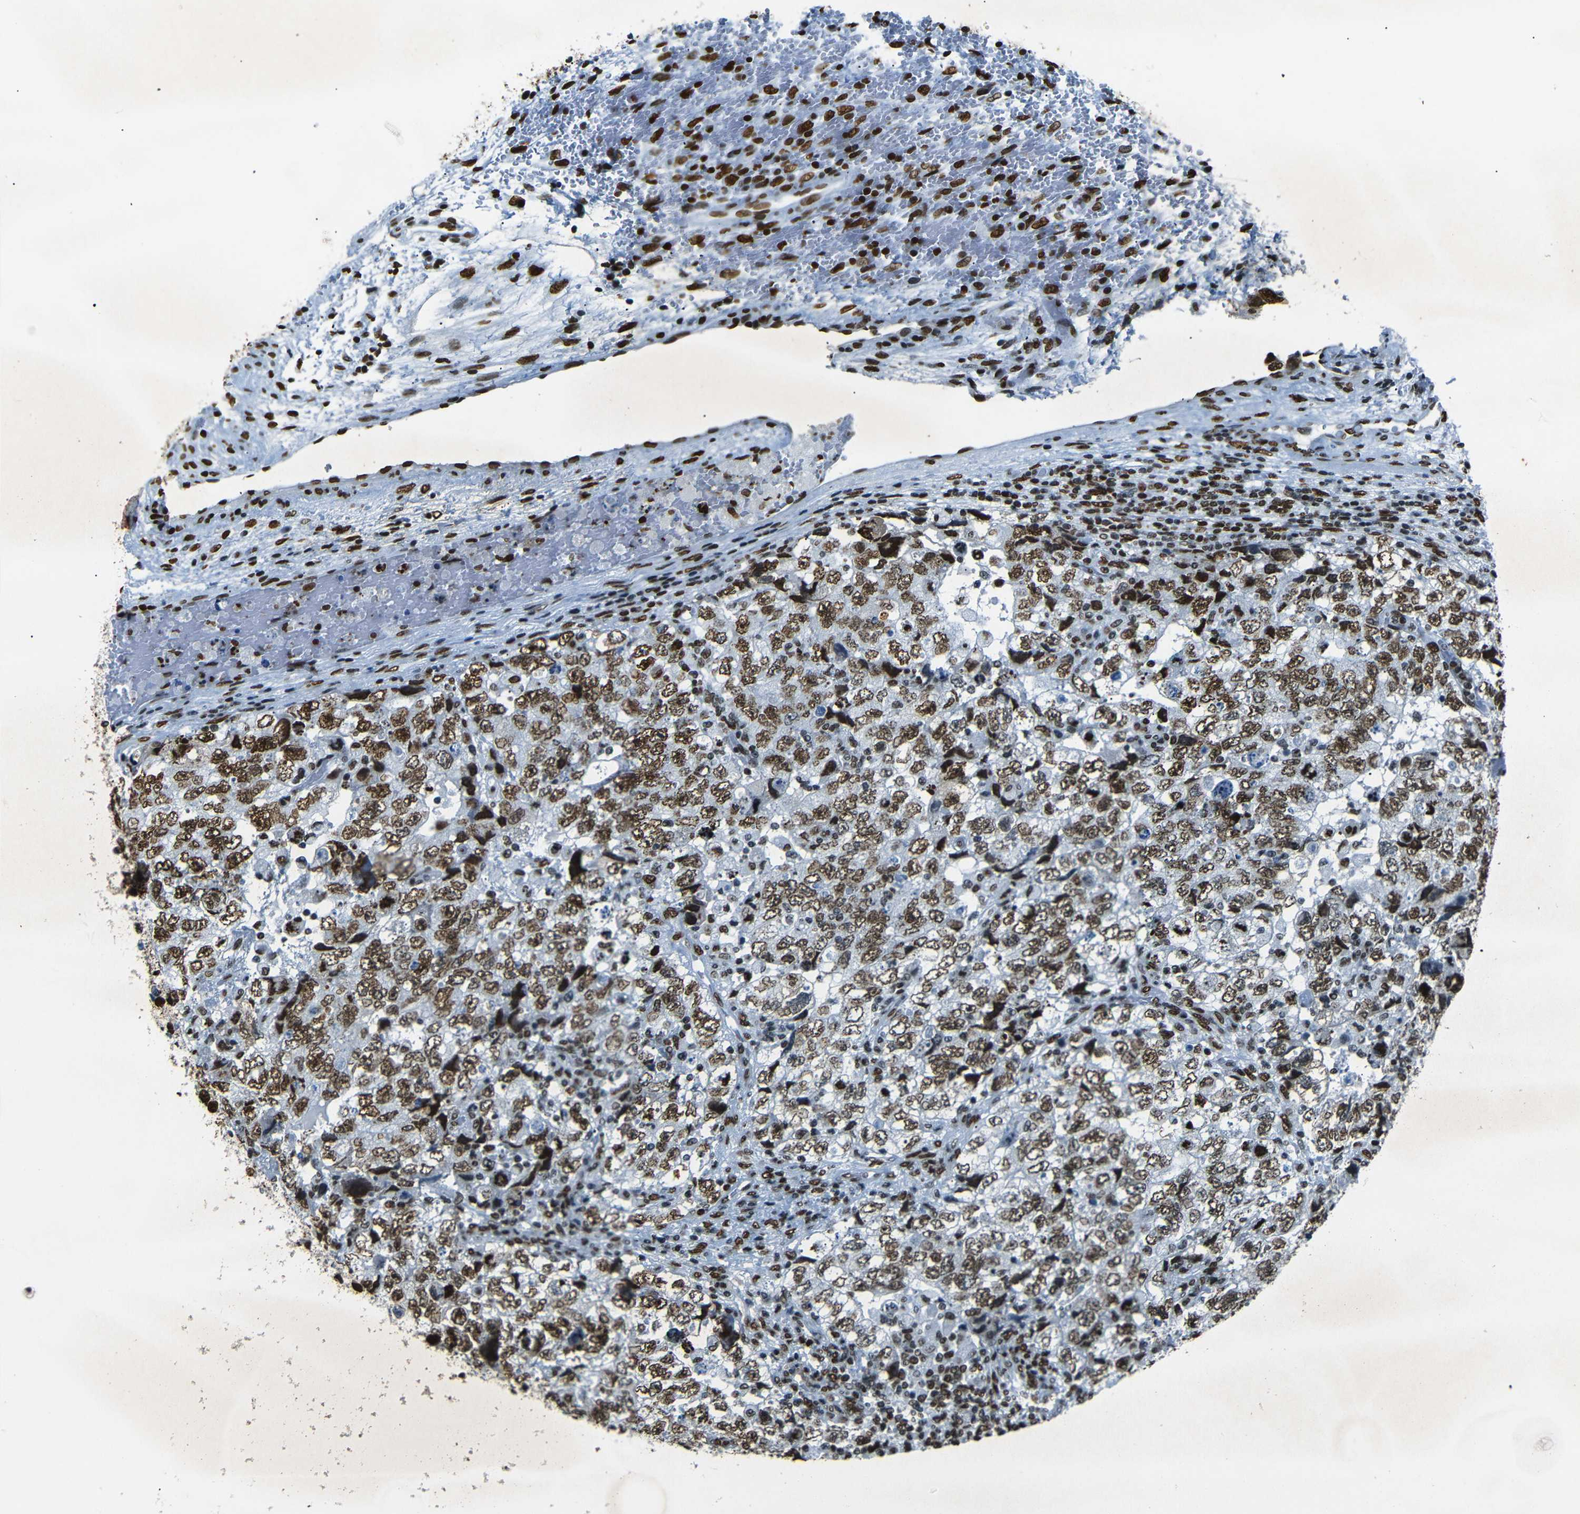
{"staining": {"intensity": "strong", "quantity": ">75%", "location": "nuclear"}, "tissue": "testis cancer", "cell_type": "Tumor cells", "image_type": "cancer", "snomed": [{"axis": "morphology", "description": "Carcinoma, Embryonal, NOS"}, {"axis": "topography", "description": "Testis"}], "caption": "A high amount of strong nuclear staining is present in about >75% of tumor cells in testis cancer (embryonal carcinoma) tissue.", "gene": "HMGN1", "patient": {"sex": "male", "age": 36}}